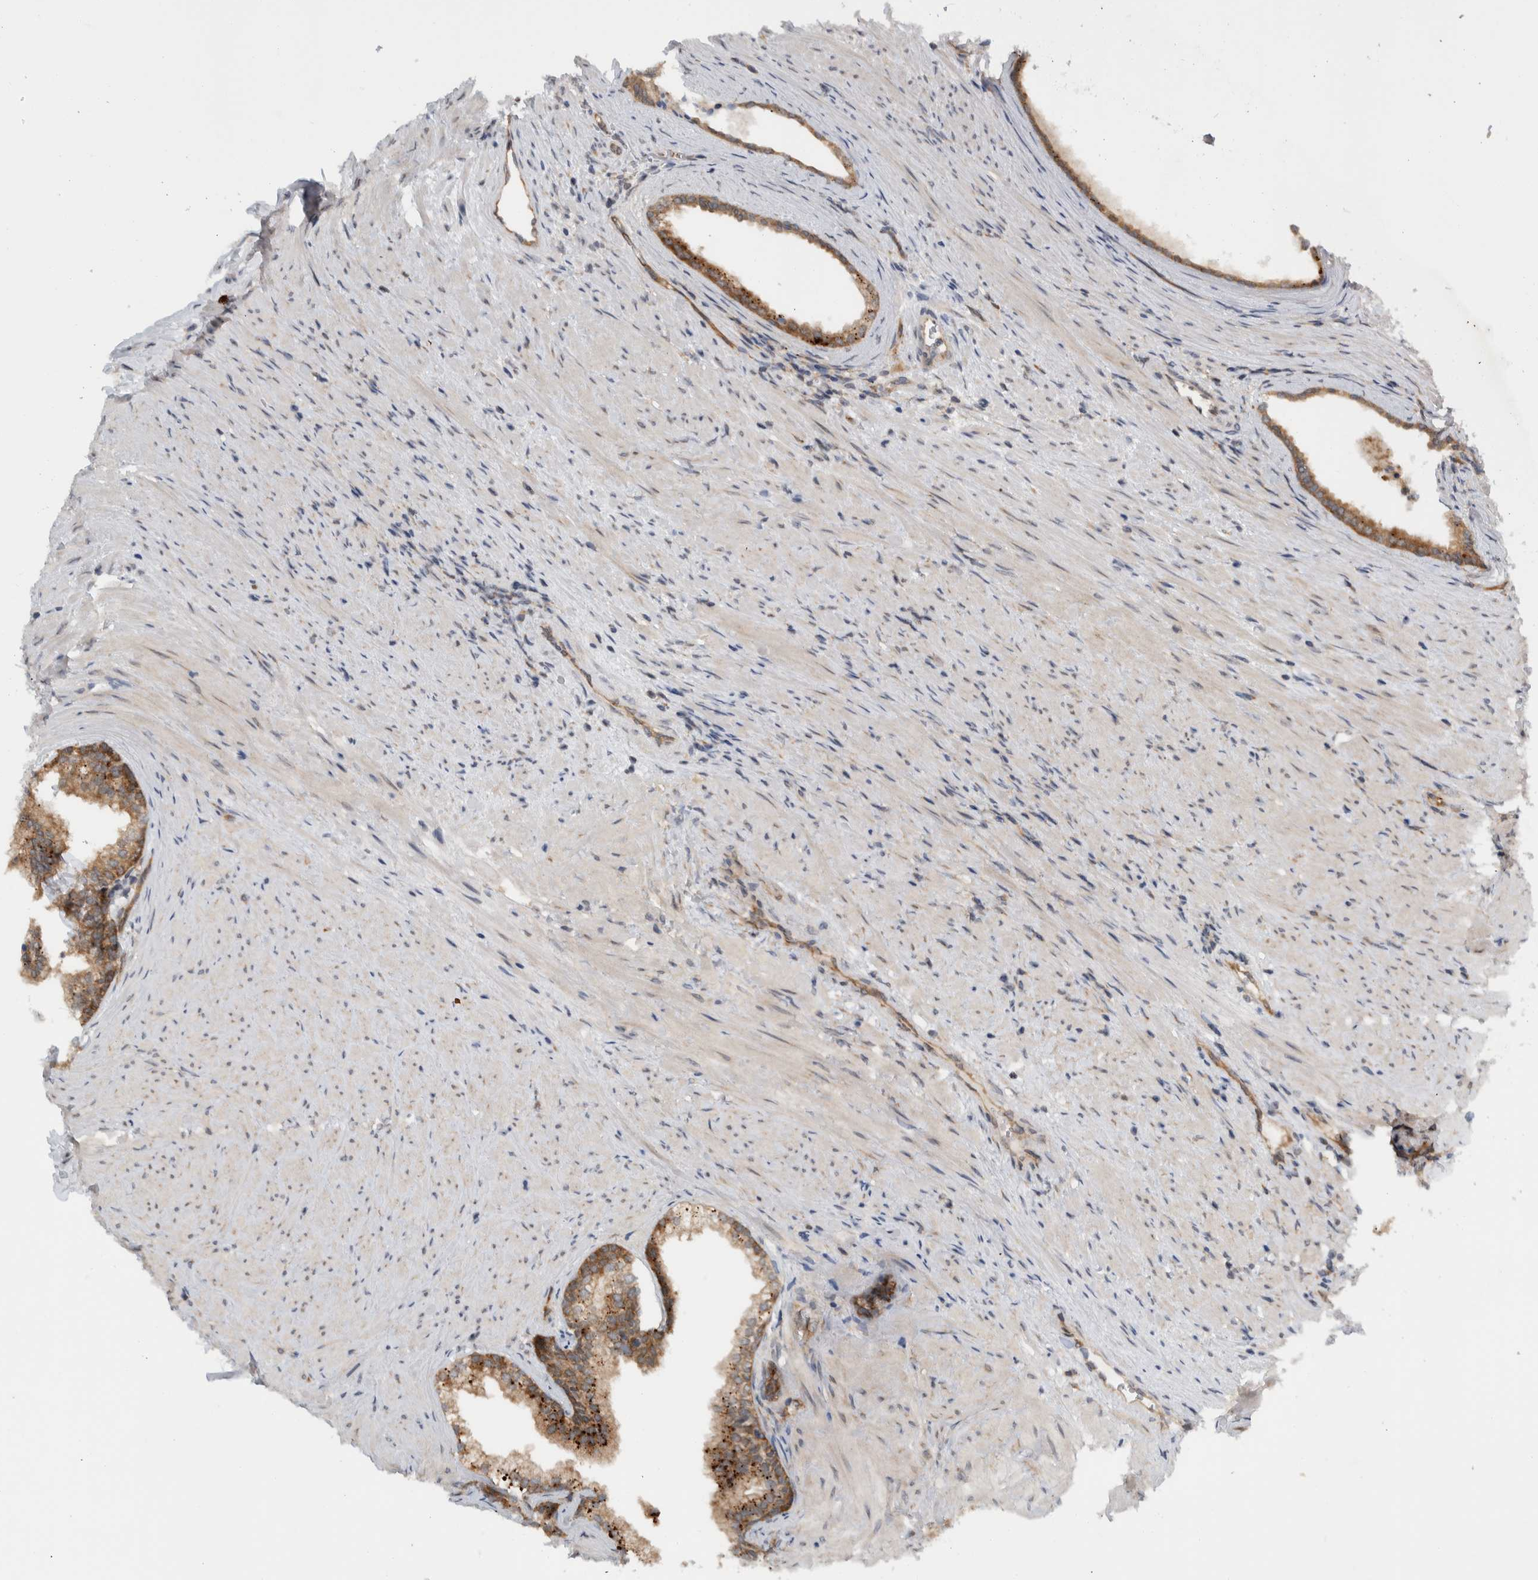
{"staining": {"intensity": "moderate", "quantity": ">75%", "location": "cytoplasmic/membranous"}, "tissue": "prostate", "cell_type": "Glandular cells", "image_type": "normal", "snomed": [{"axis": "morphology", "description": "Normal tissue, NOS"}, {"axis": "topography", "description": "Prostate"}], "caption": "IHC photomicrograph of normal prostate stained for a protein (brown), which exhibits medium levels of moderate cytoplasmic/membranous staining in about >75% of glandular cells.", "gene": "CCDC43", "patient": {"sex": "male", "age": 76}}